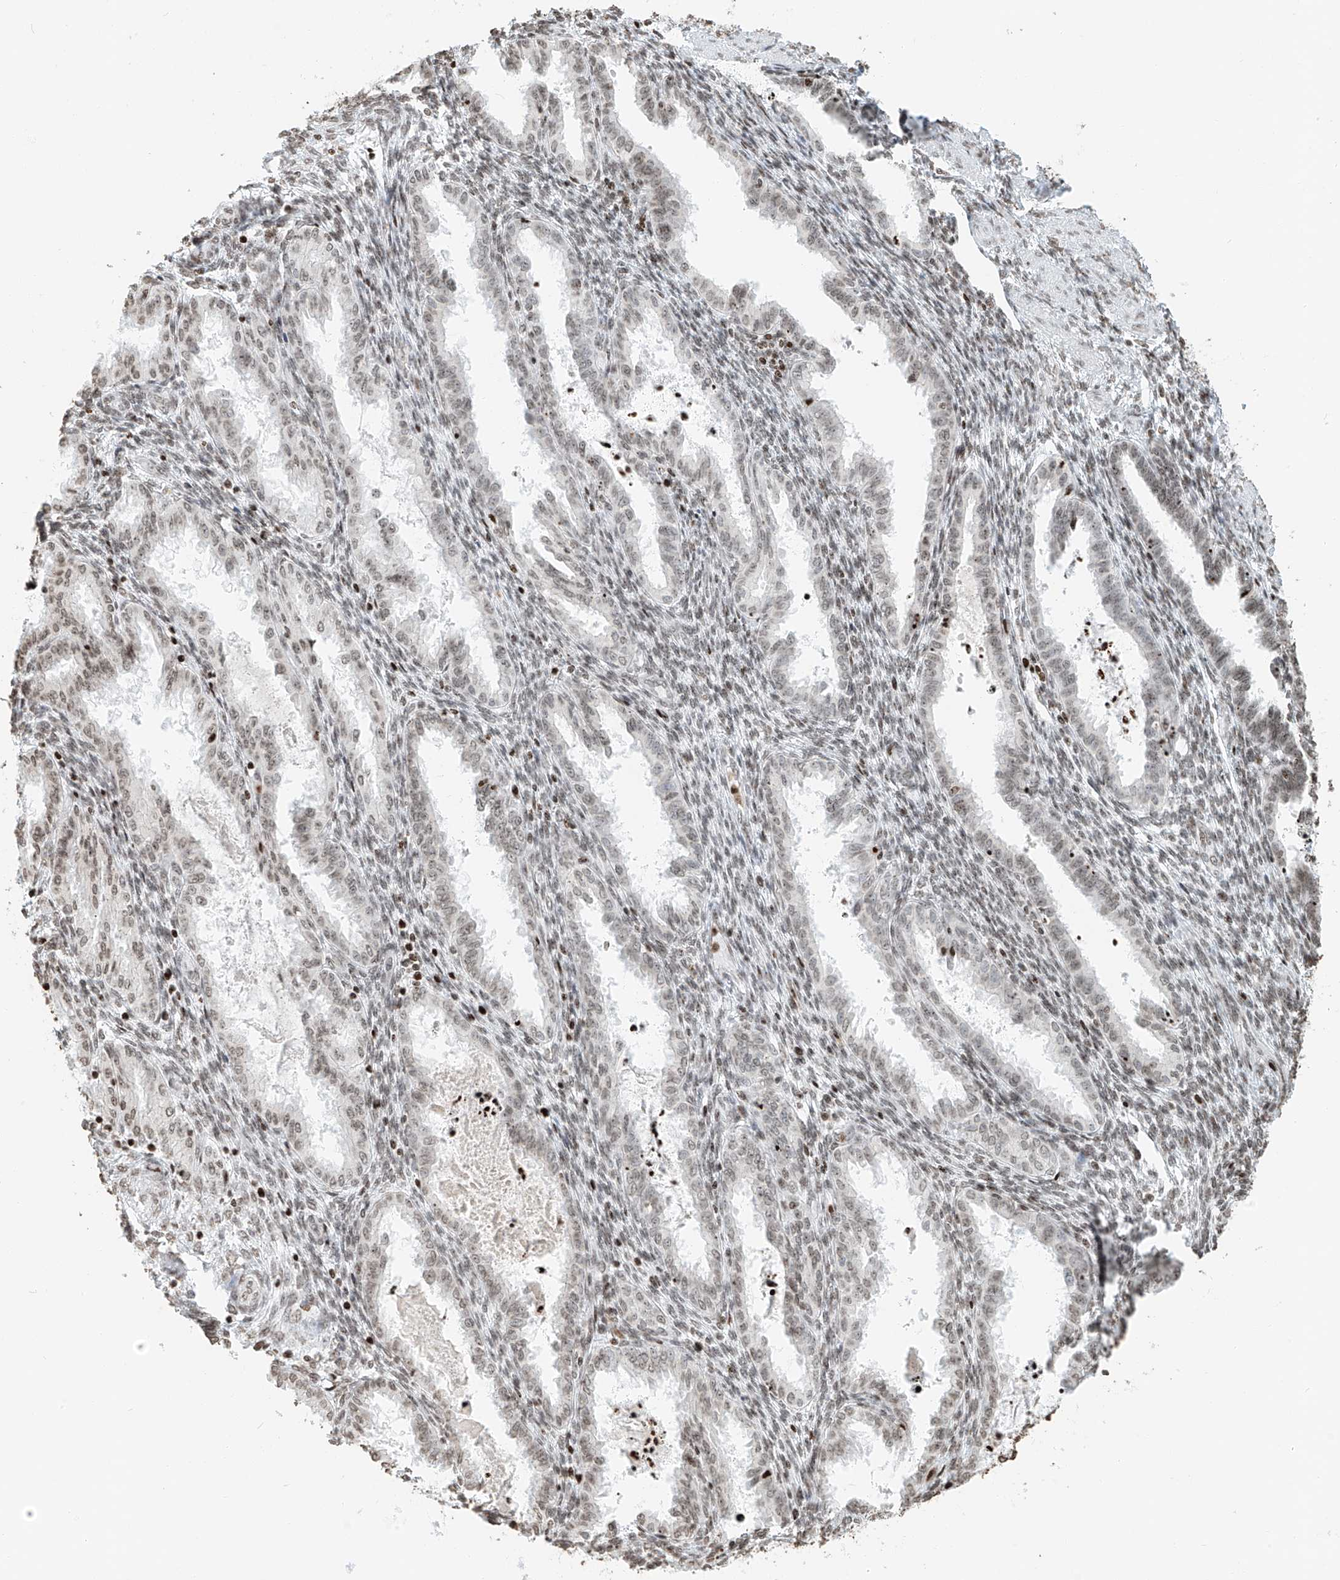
{"staining": {"intensity": "negative", "quantity": "none", "location": "none"}, "tissue": "endometrium", "cell_type": "Cells in endometrial stroma", "image_type": "normal", "snomed": [{"axis": "morphology", "description": "Normal tissue, NOS"}, {"axis": "topography", "description": "Endometrium"}], "caption": "There is no significant expression in cells in endometrial stroma of endometrium. (DAB immunohistochemistry (IHC) with hematoxylin counter stain).", "gene": "C17orf58", "patient": {"sex": "female", "age": 33}}